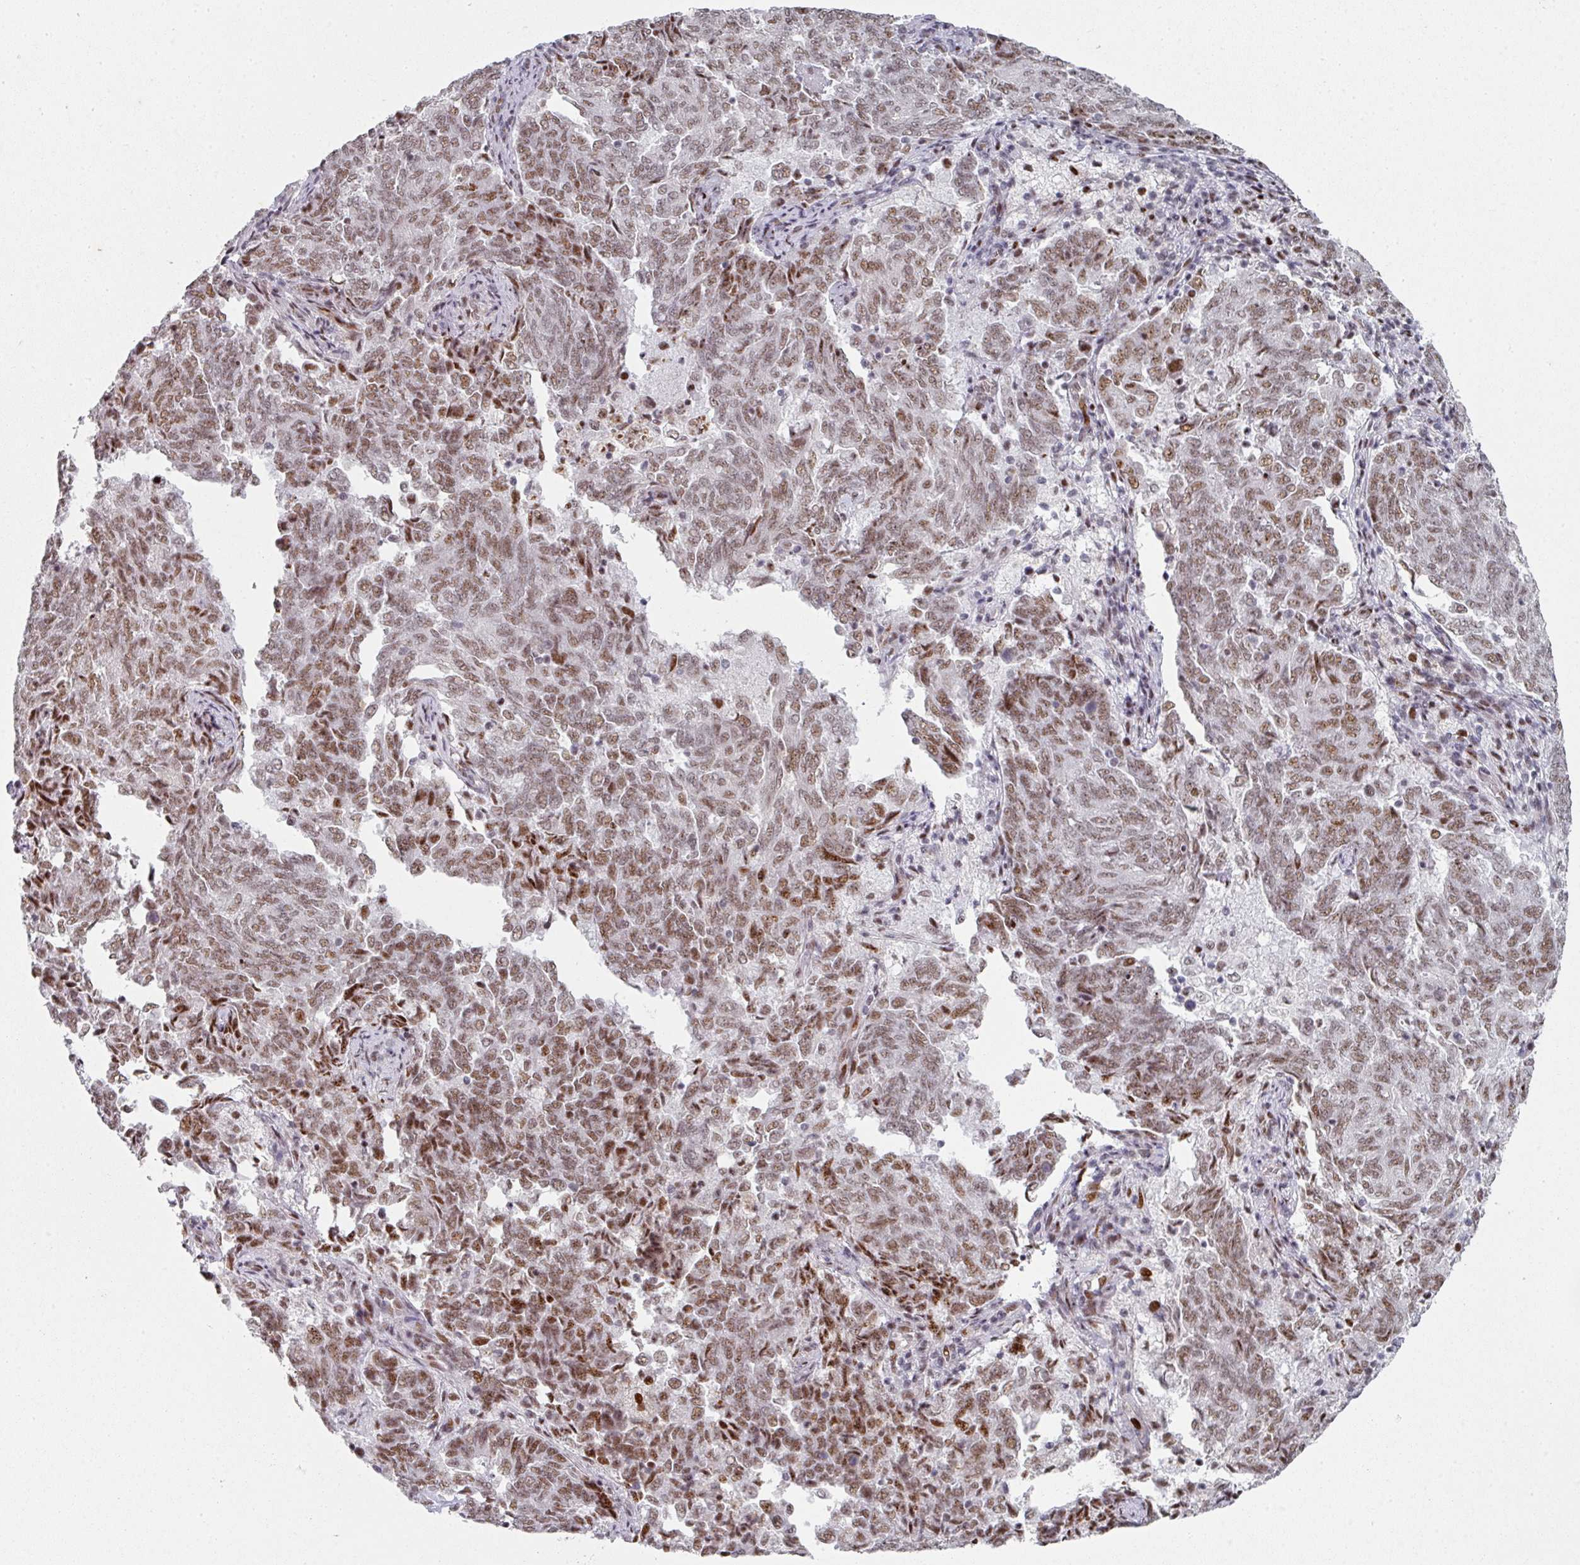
{"staining": {"intensity": "moderate", "quantity": ">75%", "location": "nuclear"}, "tissue": "endometrial cancer", "cell_type": "Tumor cells", "image_type": "cancer", "snomed": [{"axis": "morphology", "description": "Adenocarcinoma, NOS"}, {"axis": "topography", "description": "Endometrium"}], "caption": "Immunohistochemical staining of endometrial cancer reveals medium levels of moderate nuclear staining in approximately >75% of tumor cells. The staining was performed using DAB to visualize the protein expression in brown, while the nuclei were stained in blue with hematoxylin (Magnification: 20x).", "gene": "SF3B5", "patient": {"sex": "female", "age": 80}}